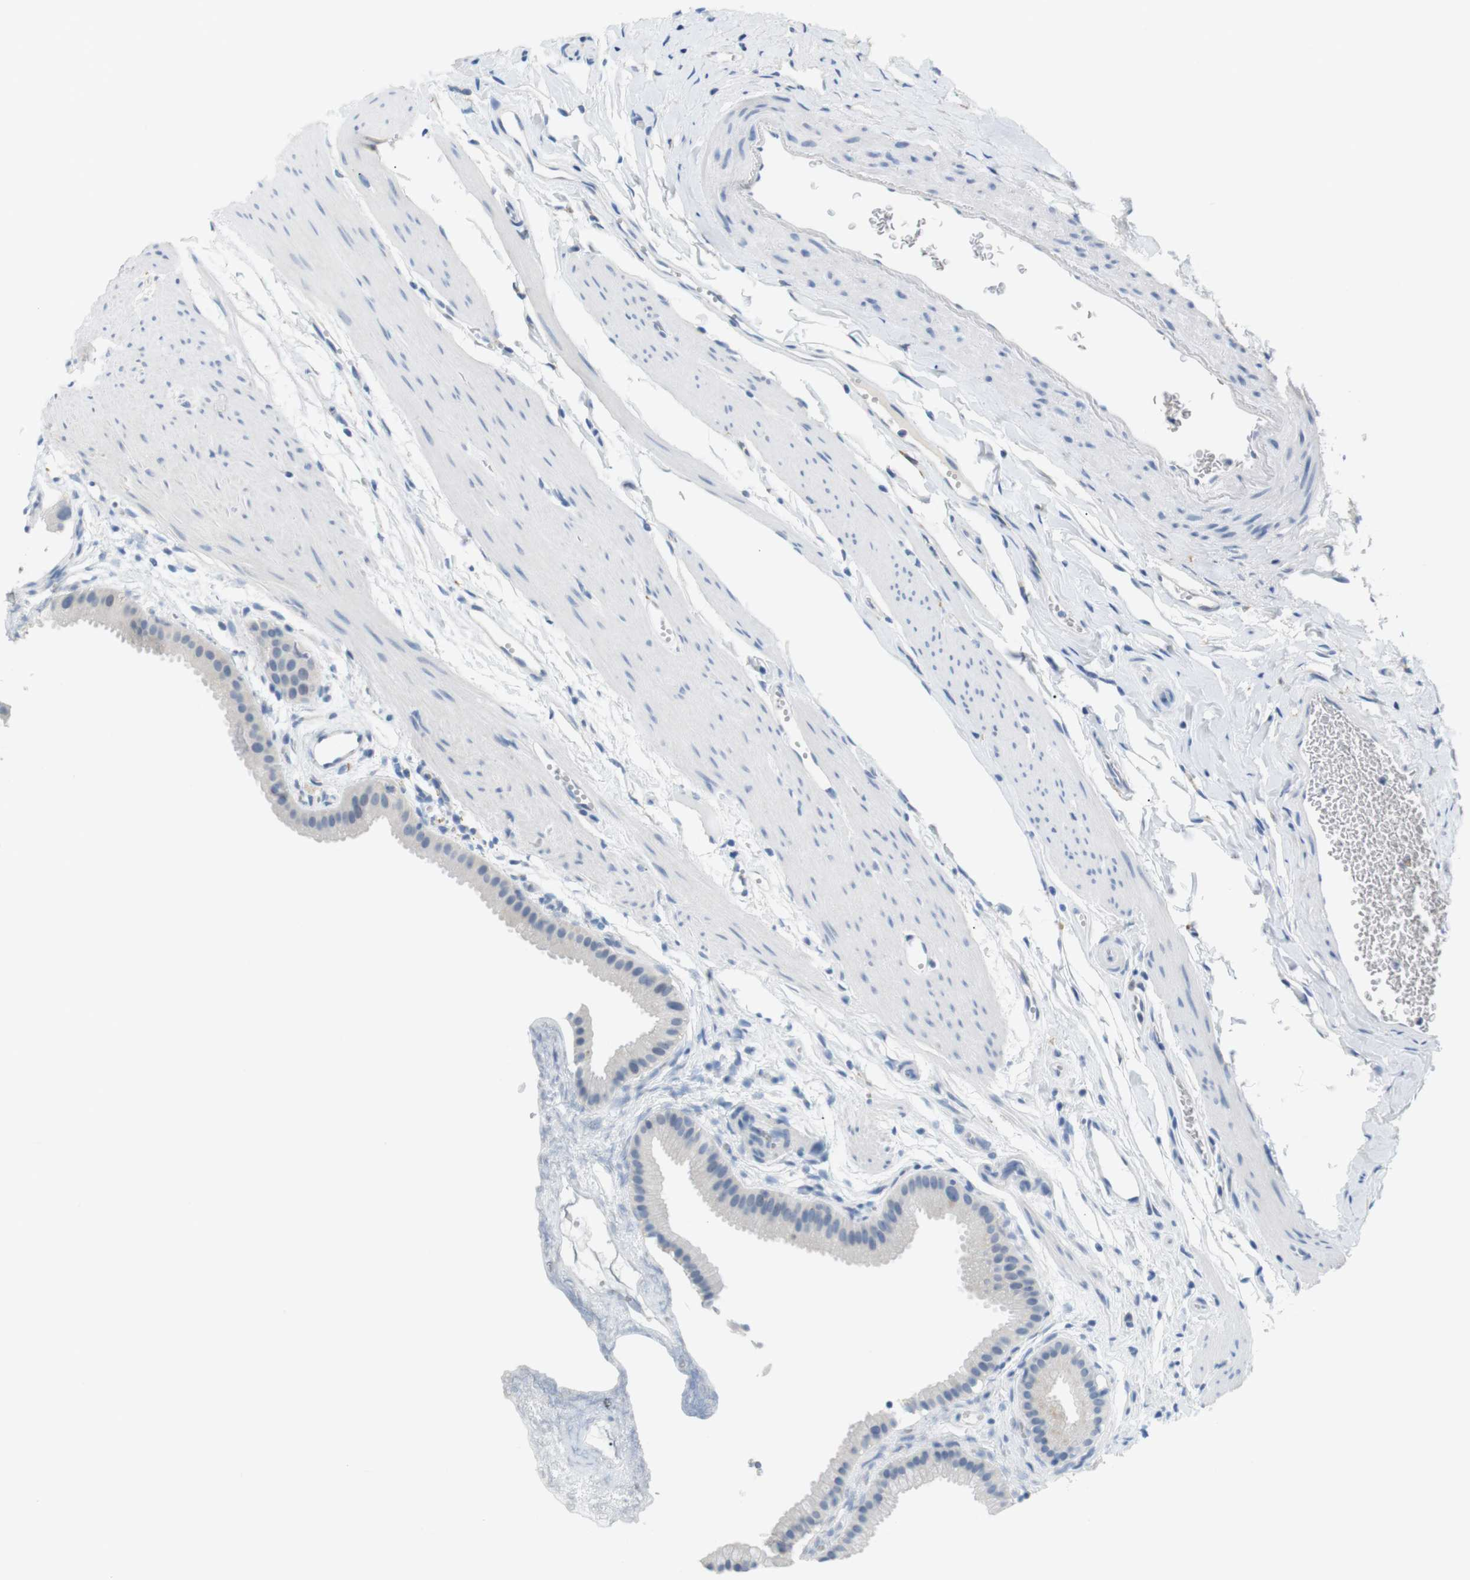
{"staining": {"intensity": "negative", "quantity": "none", "location": "none"}, "tissue": "gallbladder", "cell_type": "Glandular cells", "image_type": "normal", "snomed": [{"axis": "morphology", "description": "Normal tissue, NOS"}, {"axis": "topography", "description": "Gallbladder"}], "caption": "An immunohistochemistry micrograph of normal gallbladder is shown. There is no staining in glandular cells of gallbladder.", "gene": "FCGRT", "patient": {"sex": "female", "age": 64}}